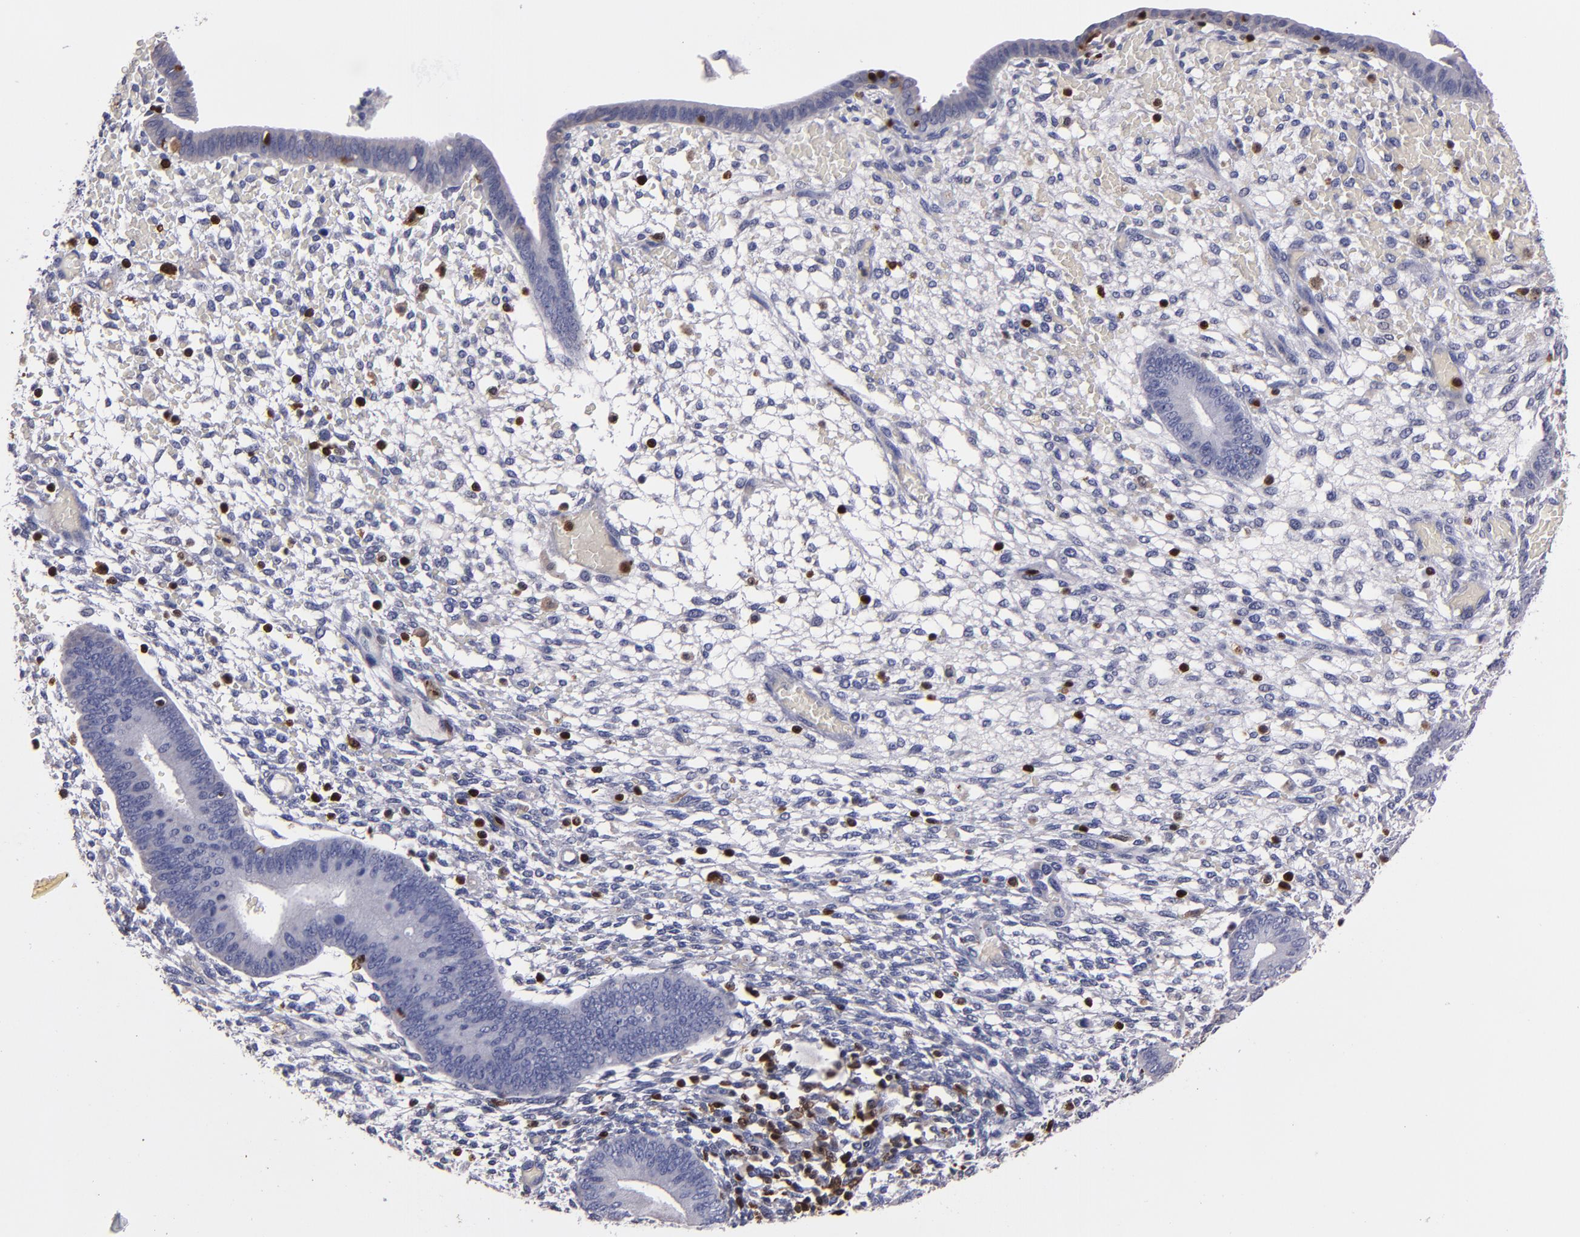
{"staining": {"intensity": "negative", "quantity": "none", "location": "none"}, "tissue": "endometrium", "cell_type": "Cells in endometrial stroma", "image_type": "normal", "snomed": [{"axis": "morphology", "description": "Normal tissue, NOS"}, {"axis": "topography", "description": "Endometrium"}], "caption": "The IHC histopathology image has no significant staining in cells in endometrial stroma of endometrium.", "gene": "S100A4", "patient": {"sex": "female", "age": 42}}